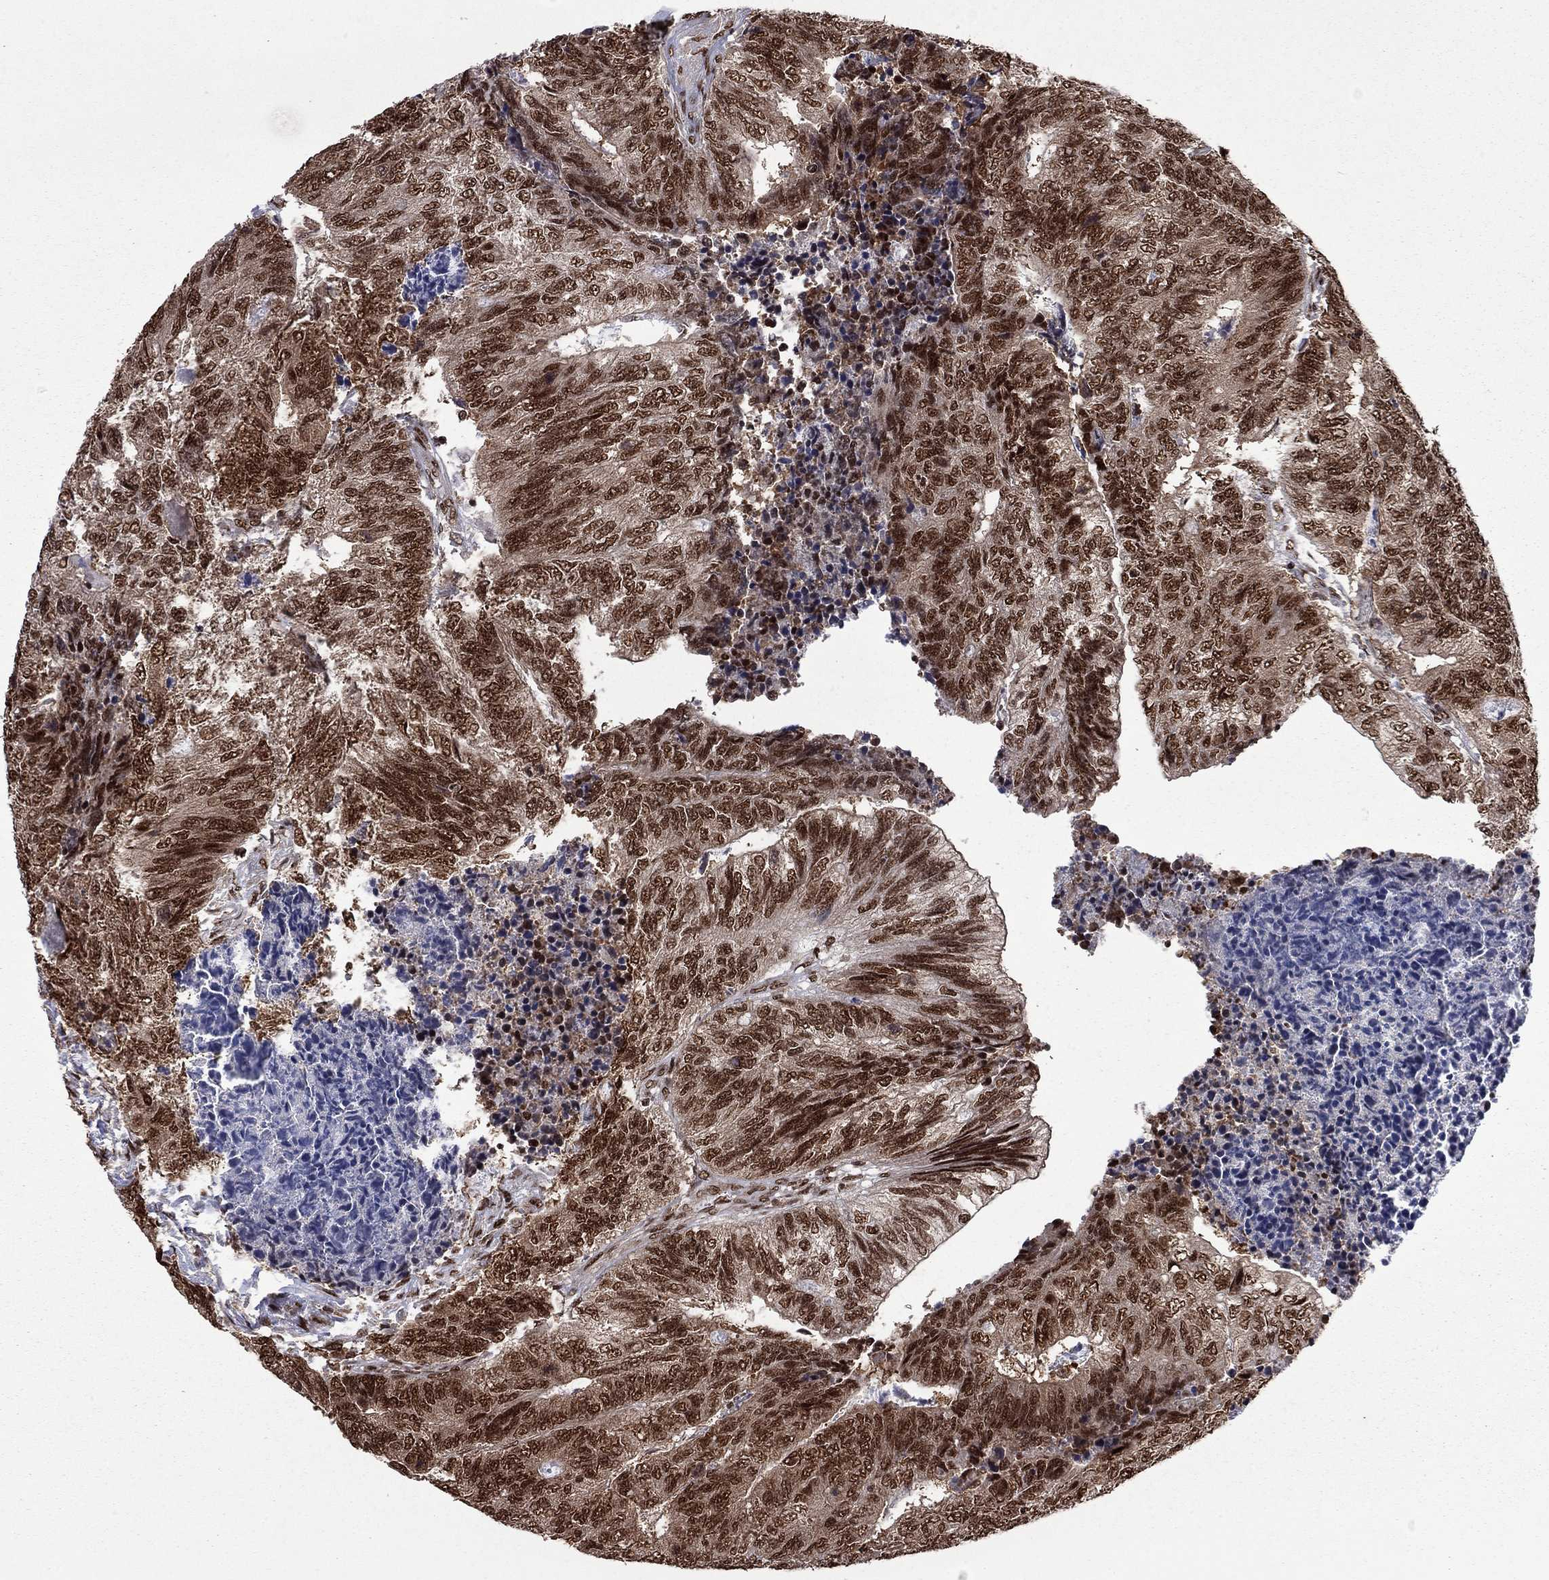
{"staining": {"intensity": "strong", "quantity": ">75%", "location": "nuclear"}, "tissue": "colorectal cancer", "cell_type": "Tumor cells", "image_type": "cancer", "snomed": [{"axis": "morphology", "description": "Adenocarcinoma, NOS"}, {"axis": "topography", "description": "Colon"}], "caption": "Immunohistochemistry histopathology image of neoplastic tissue: adenocarcinoma (colorectal) stained using immunohistochemistry shows high levels of strong protein expression localized specifically in the nuclear of tumor cells, appearing as a nuclear brown color.", "gene": "MED25", "patient": {"sex": "female", "age": 67}}